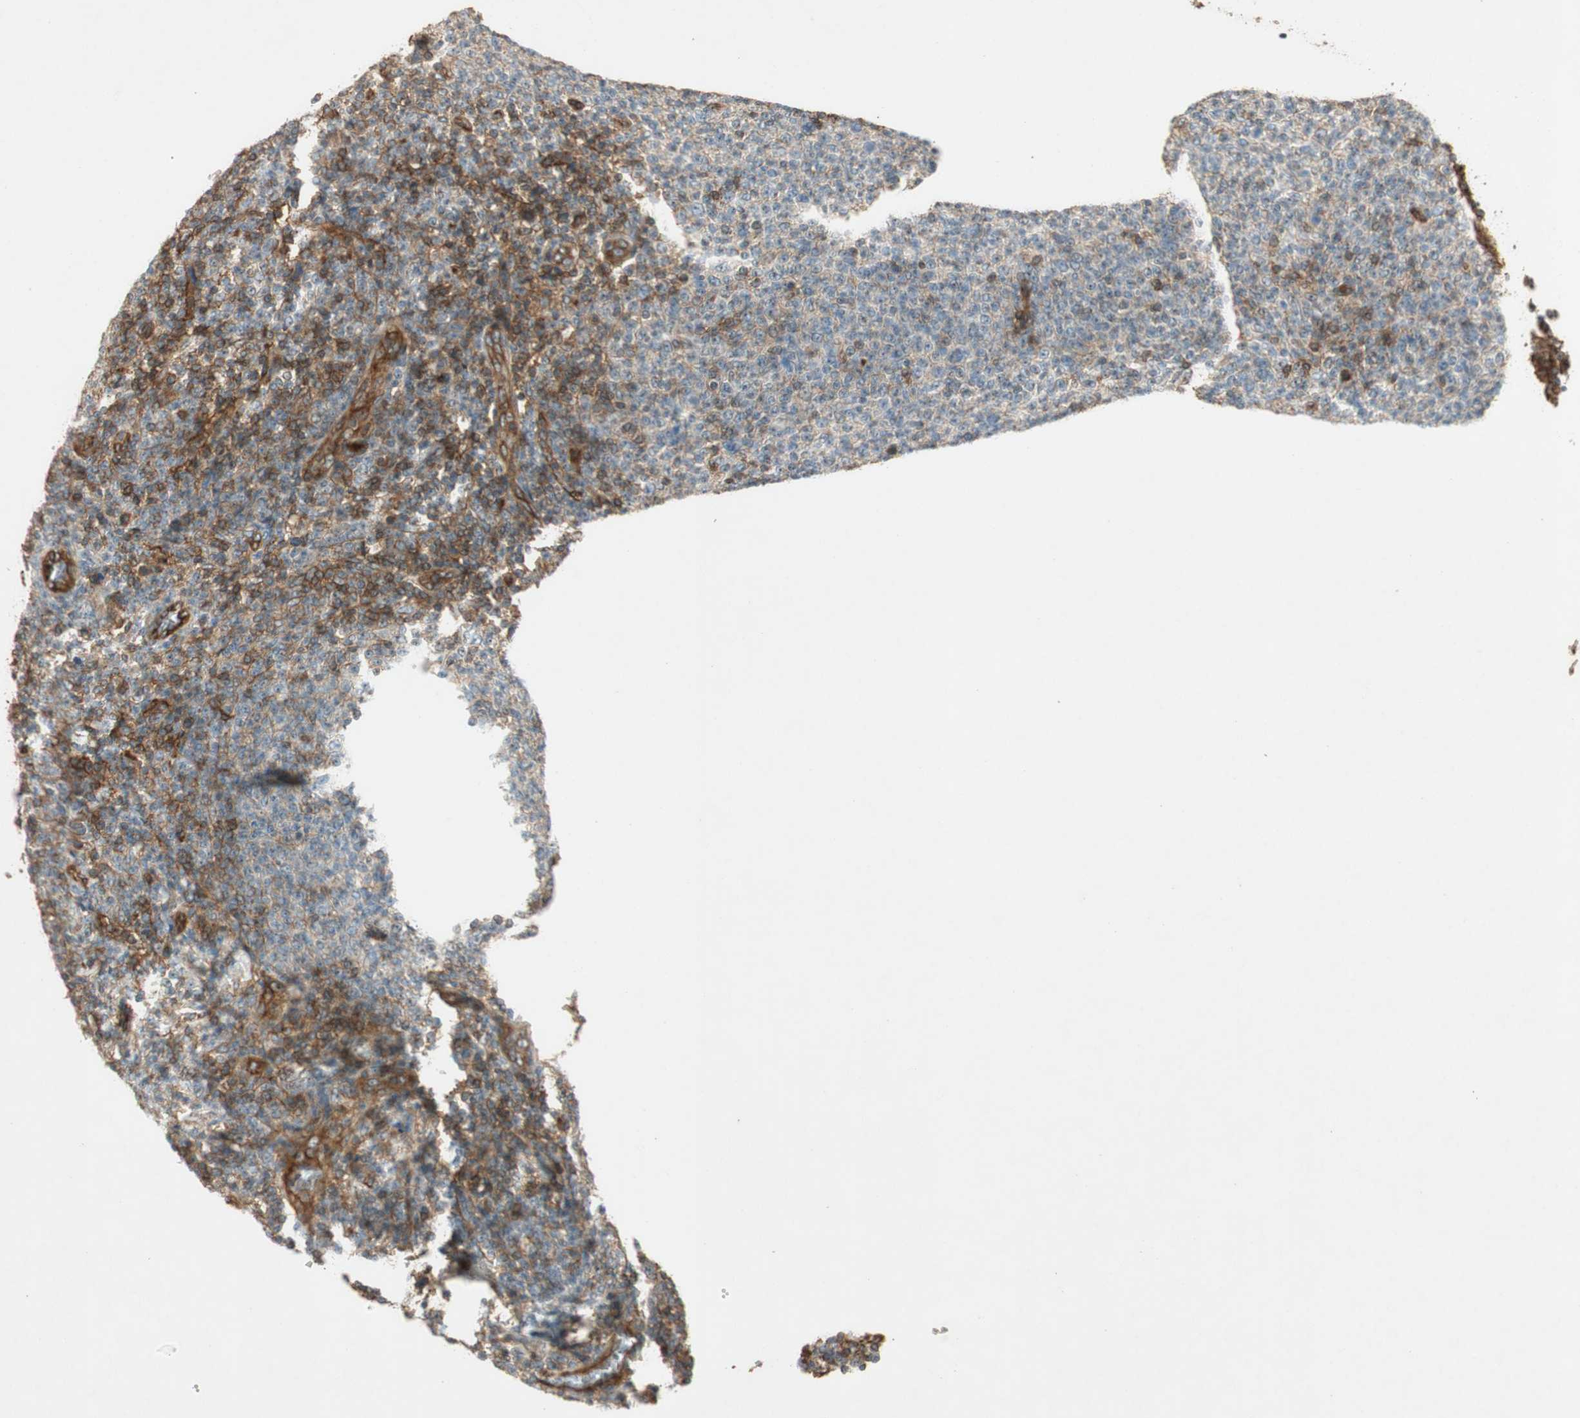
{"staining": {"intensity": "weak", "quantity": ">75%", "location": "cytoplasmic/membranous"}, "tissue": "lymphoma", "cell_type": "Tumor cells", "image_type": "cancer", "snomed": [{"axis": "morphology", "description": "Malignant lymphoma, non-Hodgkin's type, Low grade"}, {"axis": "topography", "description": "Lymph node"}], "caption": "Immunohistochemistry (IHC) staining of lymphoma, which displays low levels of weak cytoplasmic/membranous expression in about >75% of tumor cells indicating weak cytoplasmic/membranous protein expression. The staining was performed using DAB (3,3'-diaminobenzidine) (brown) for protein detection and nuclei were counterstained in hematoxylin (blue).", "gene": "BTN3A3", "patient": {"sex": "male", "age": 66}}